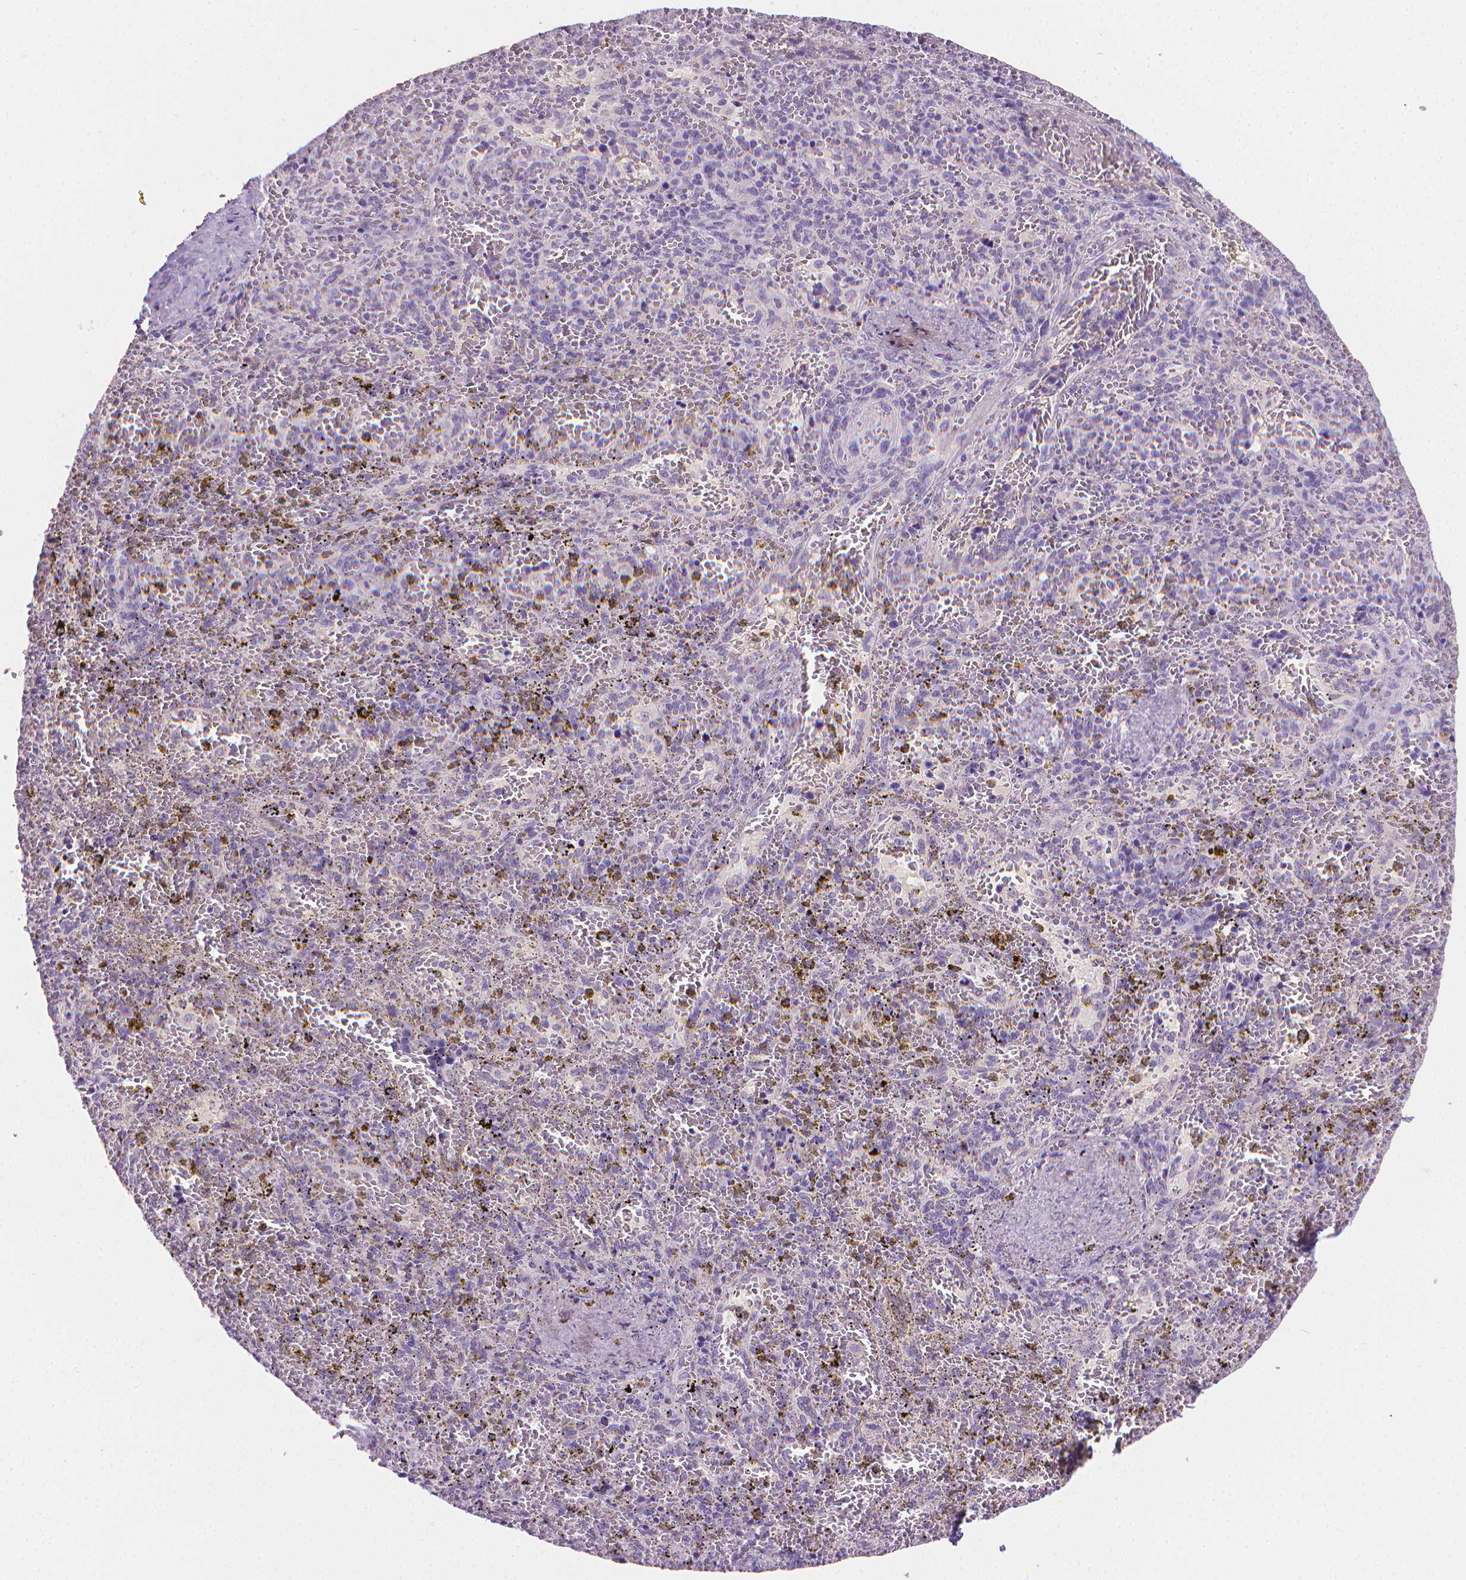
{"staining": {"intensity": "negative", "quantity": "none", "location": "none"}, "tissue": "spleen", "cell_type": "Cells in red pulp", "image_type": "normal", "snomed": [{"axis": "morphology", "description": "Normal tissue, NOS"}, {"axis": "topography", "description": "Spleen"}], "caption": "This photomicrograph is of normal spleen stained with immunohistochemistry to label a protein in brown with the nuclei are counter-stained blue. There is no expression in cells in red pulp.", "gene": "TNNI2", "patient": {"sex": "female", "age": 50}}